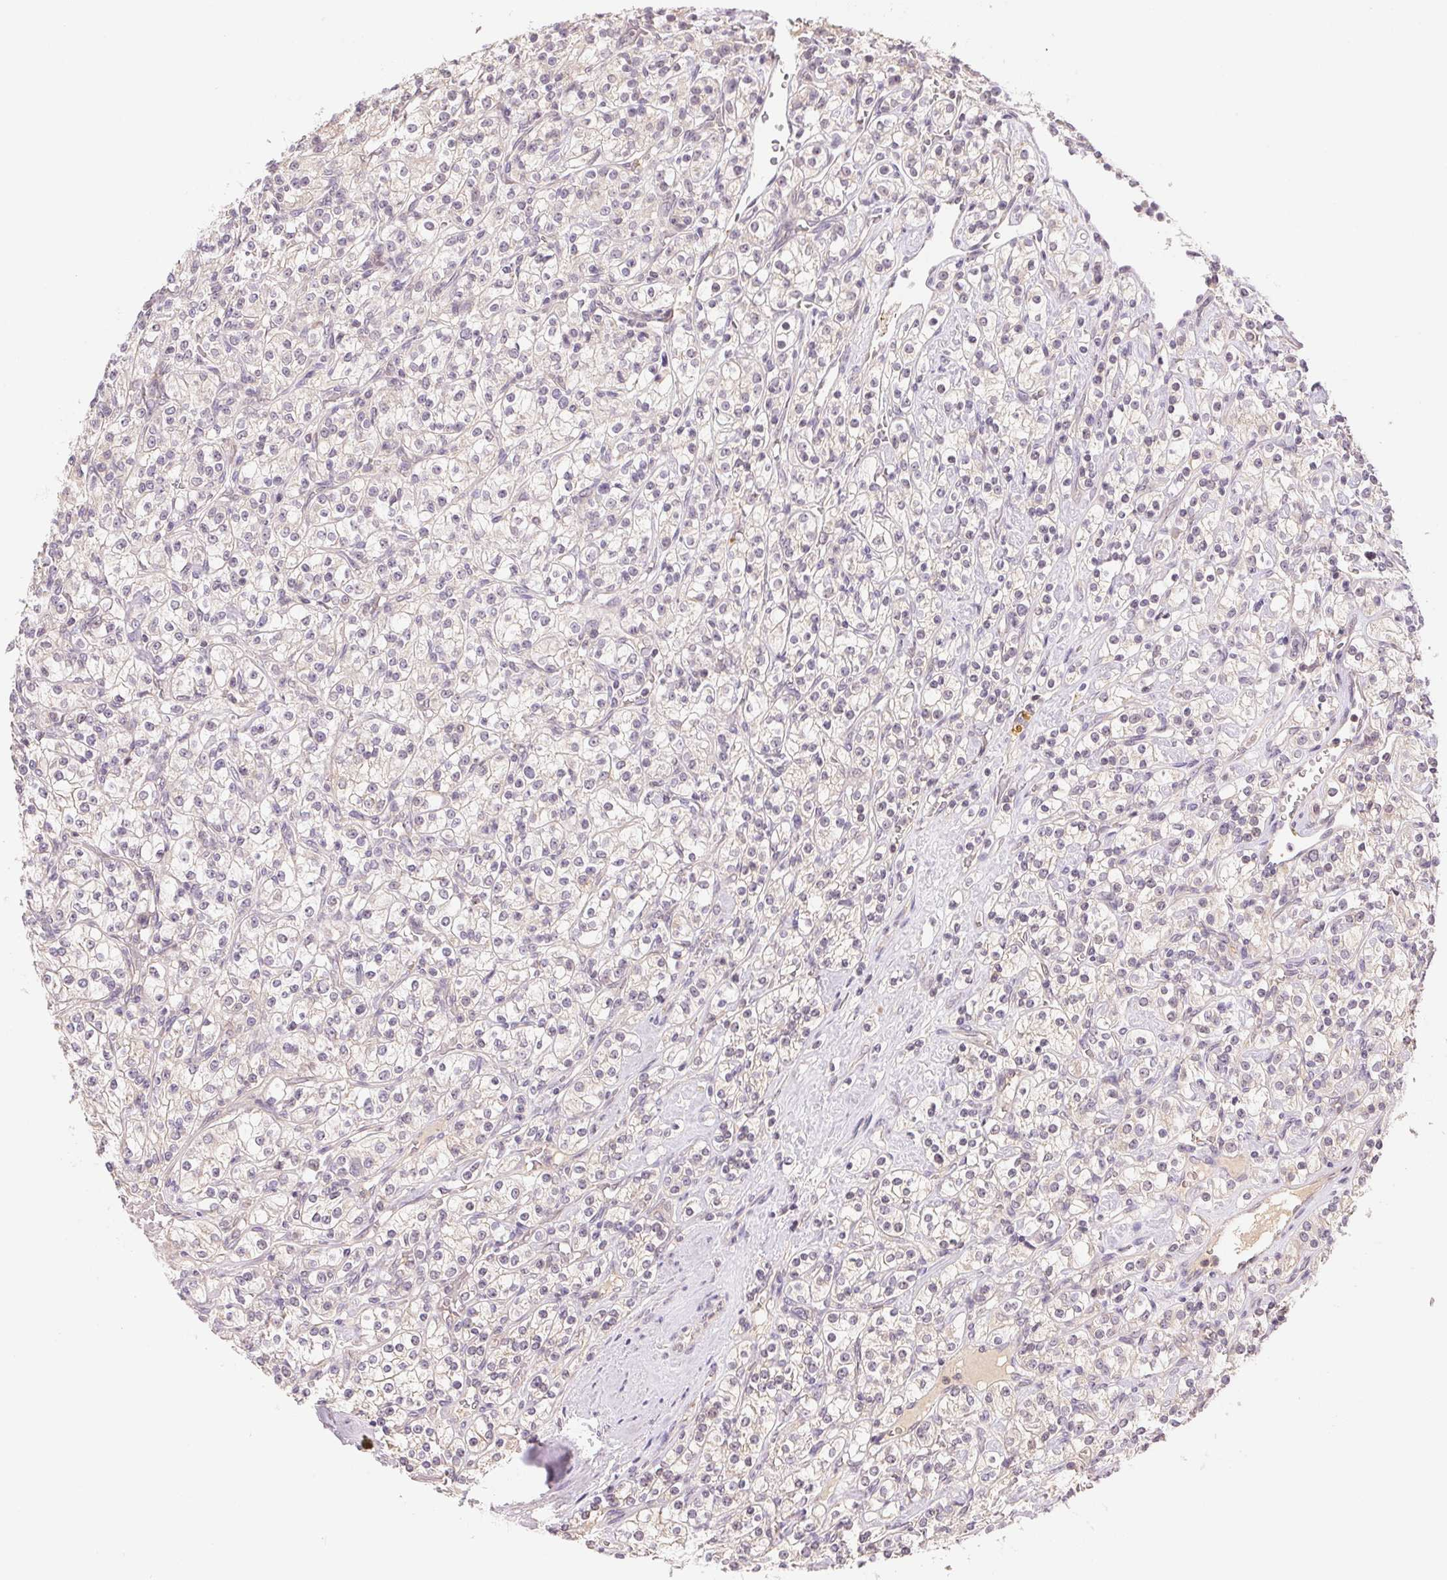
{"staining": {"intensity": "negative", "quantity": "none", "location": "none"}, "tissue": "renal cancer", "cell_type": "Tumor cells", "image_type": "cancer", "snomed": [{"axis": "morphology", "description": "Adenocarcinoma, NOS"}, {"axis": "topography", "description": "Kidney"}], "caption": "Adenocarcinoma (renal) was stained to show a protein in brown. There is no significant expression in tumor cells. (Stains: DAB immunohistochemistry with hematoxylin counter stain, Microscopy: brightfield microscopy at high magnification).", "gene": "BNIP5", "patient": {"sex": "male", "age": 77}}